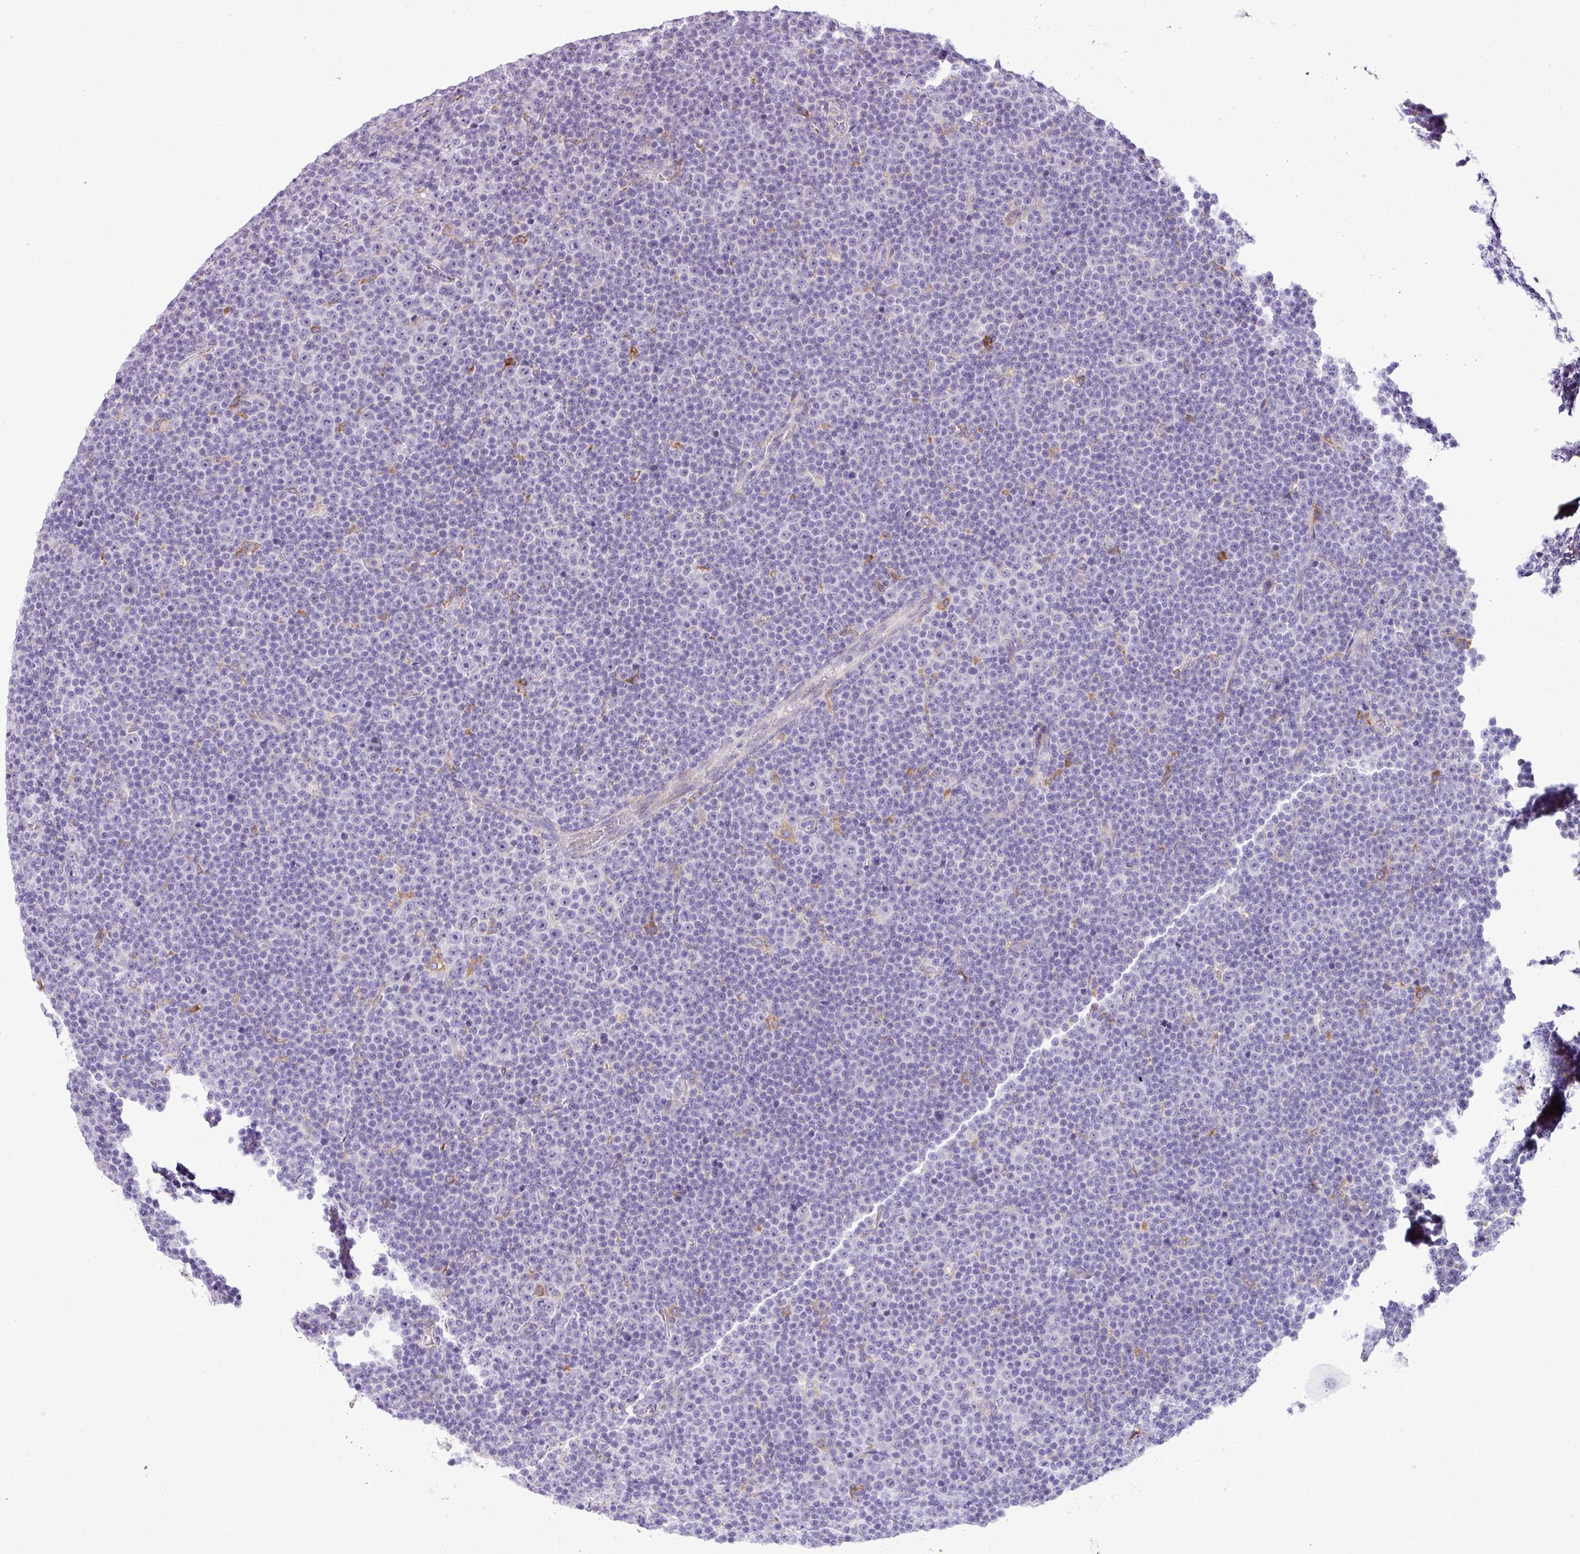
{"staining": {"intensity": "negative", "quantity": "none", "location": "none"}, "tissue": "lymphoma", "cell_type": "Tumor cells", "image_type": "cancer", "snomed": [{"axis": "morphology", "description": "Malignant lymphoma, non-Hodgkin's type, Low grade"}, {"axis": "topography", "description": "Lymph node"}], "caption": "Immunohistochemical staining of lymphoma displays no significant expression in tumor cells.", "gene": "RGS21", "patient": {"sex": "female", "age": 67}}